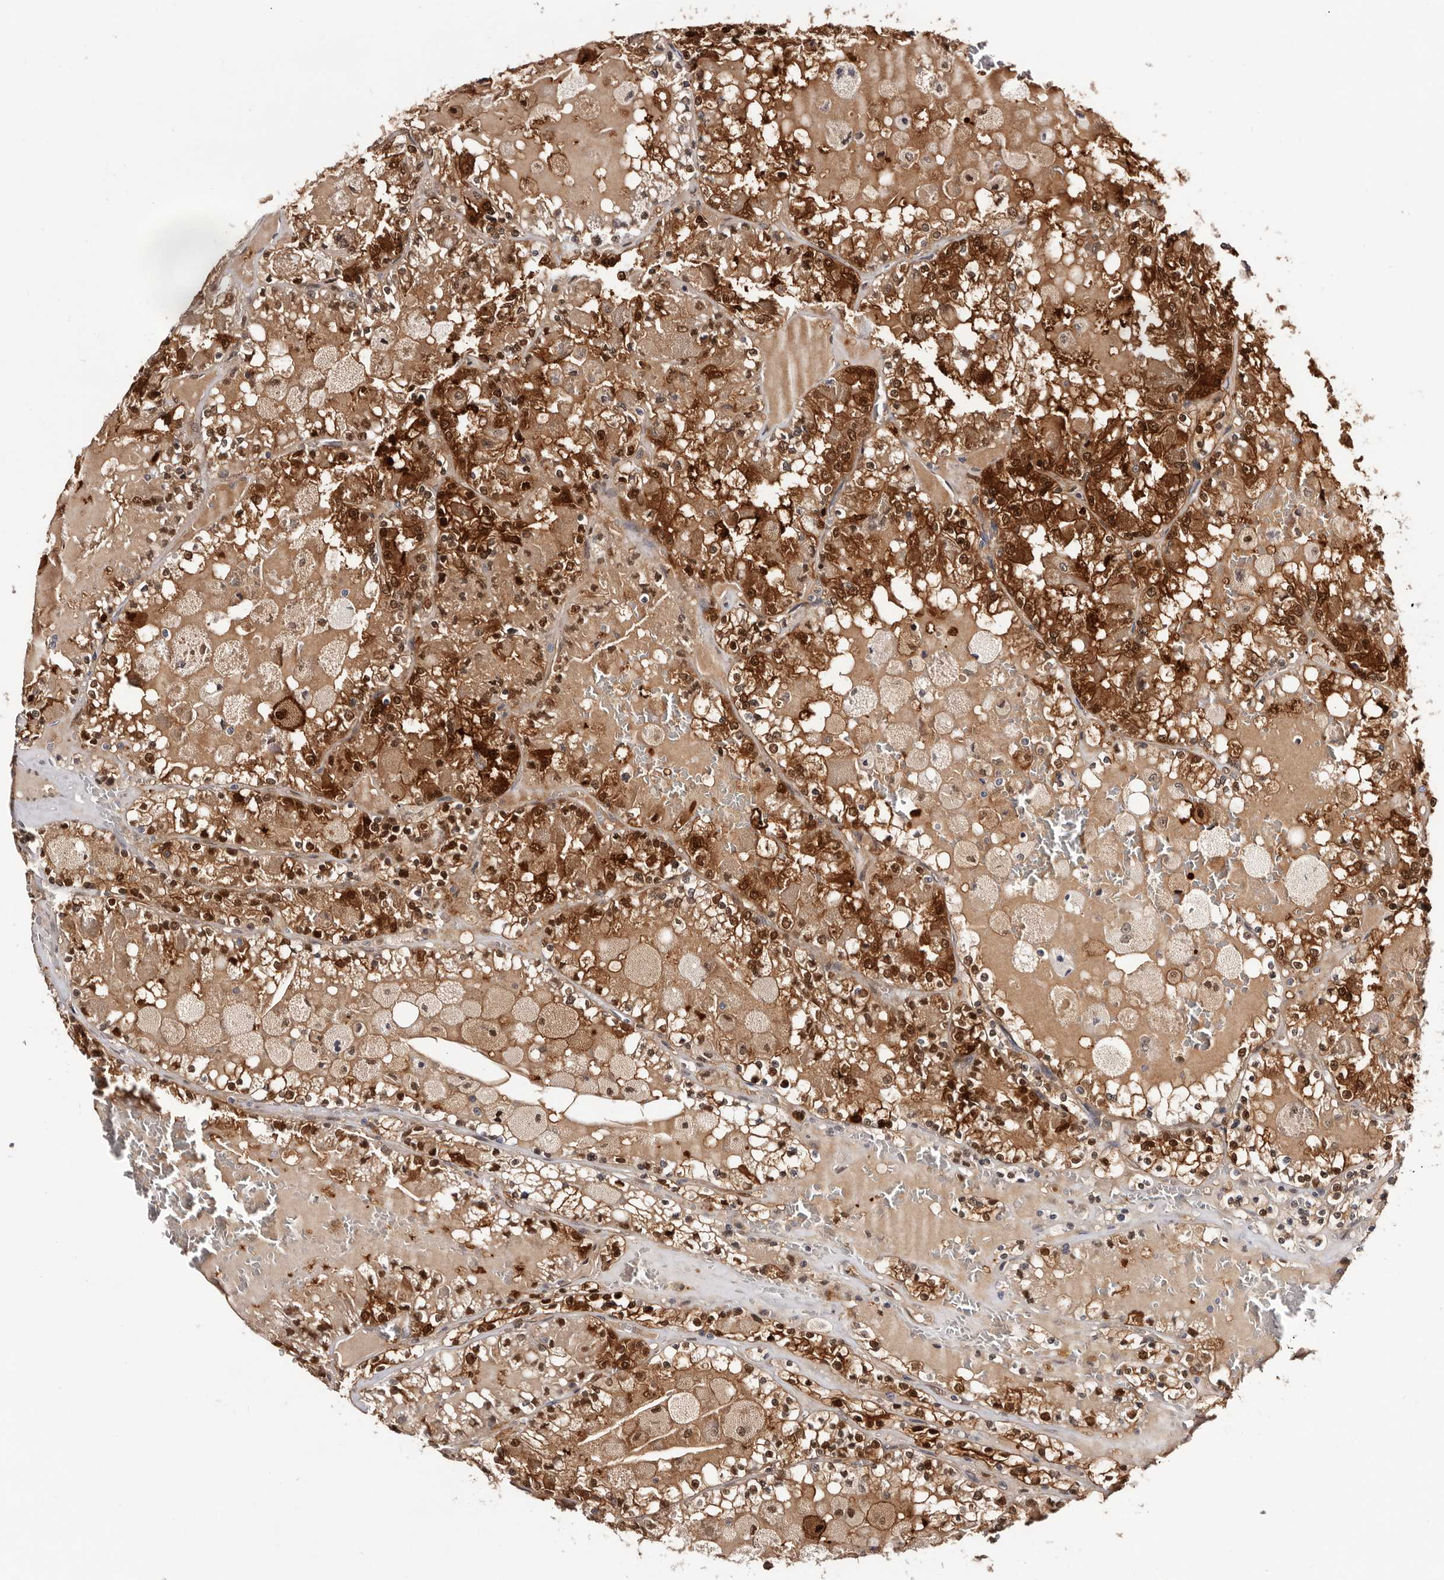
{"staining": {"intensity": "strong", "quantity": ">75%", "location": "cytoplasmic/membranous,nuclear"}, "tissue": "renal cancer", "cell_type": "Tumor cells", "image_type": "cancer", "snomed": [{"axis": "morphology", "description": "Adenocarcinoma, NOS"}, {"axis": "topography", "description": "Kidney"}], "caption": "Adenocarcinoma (renal) stained for a protein (brown) demonstrates strong cytoplasmic/membranous and nuclear positive expression in approximately >75% of tumor cells.", "gene": "TP53I3", "patient": {"sex": "female", "age": 56}}